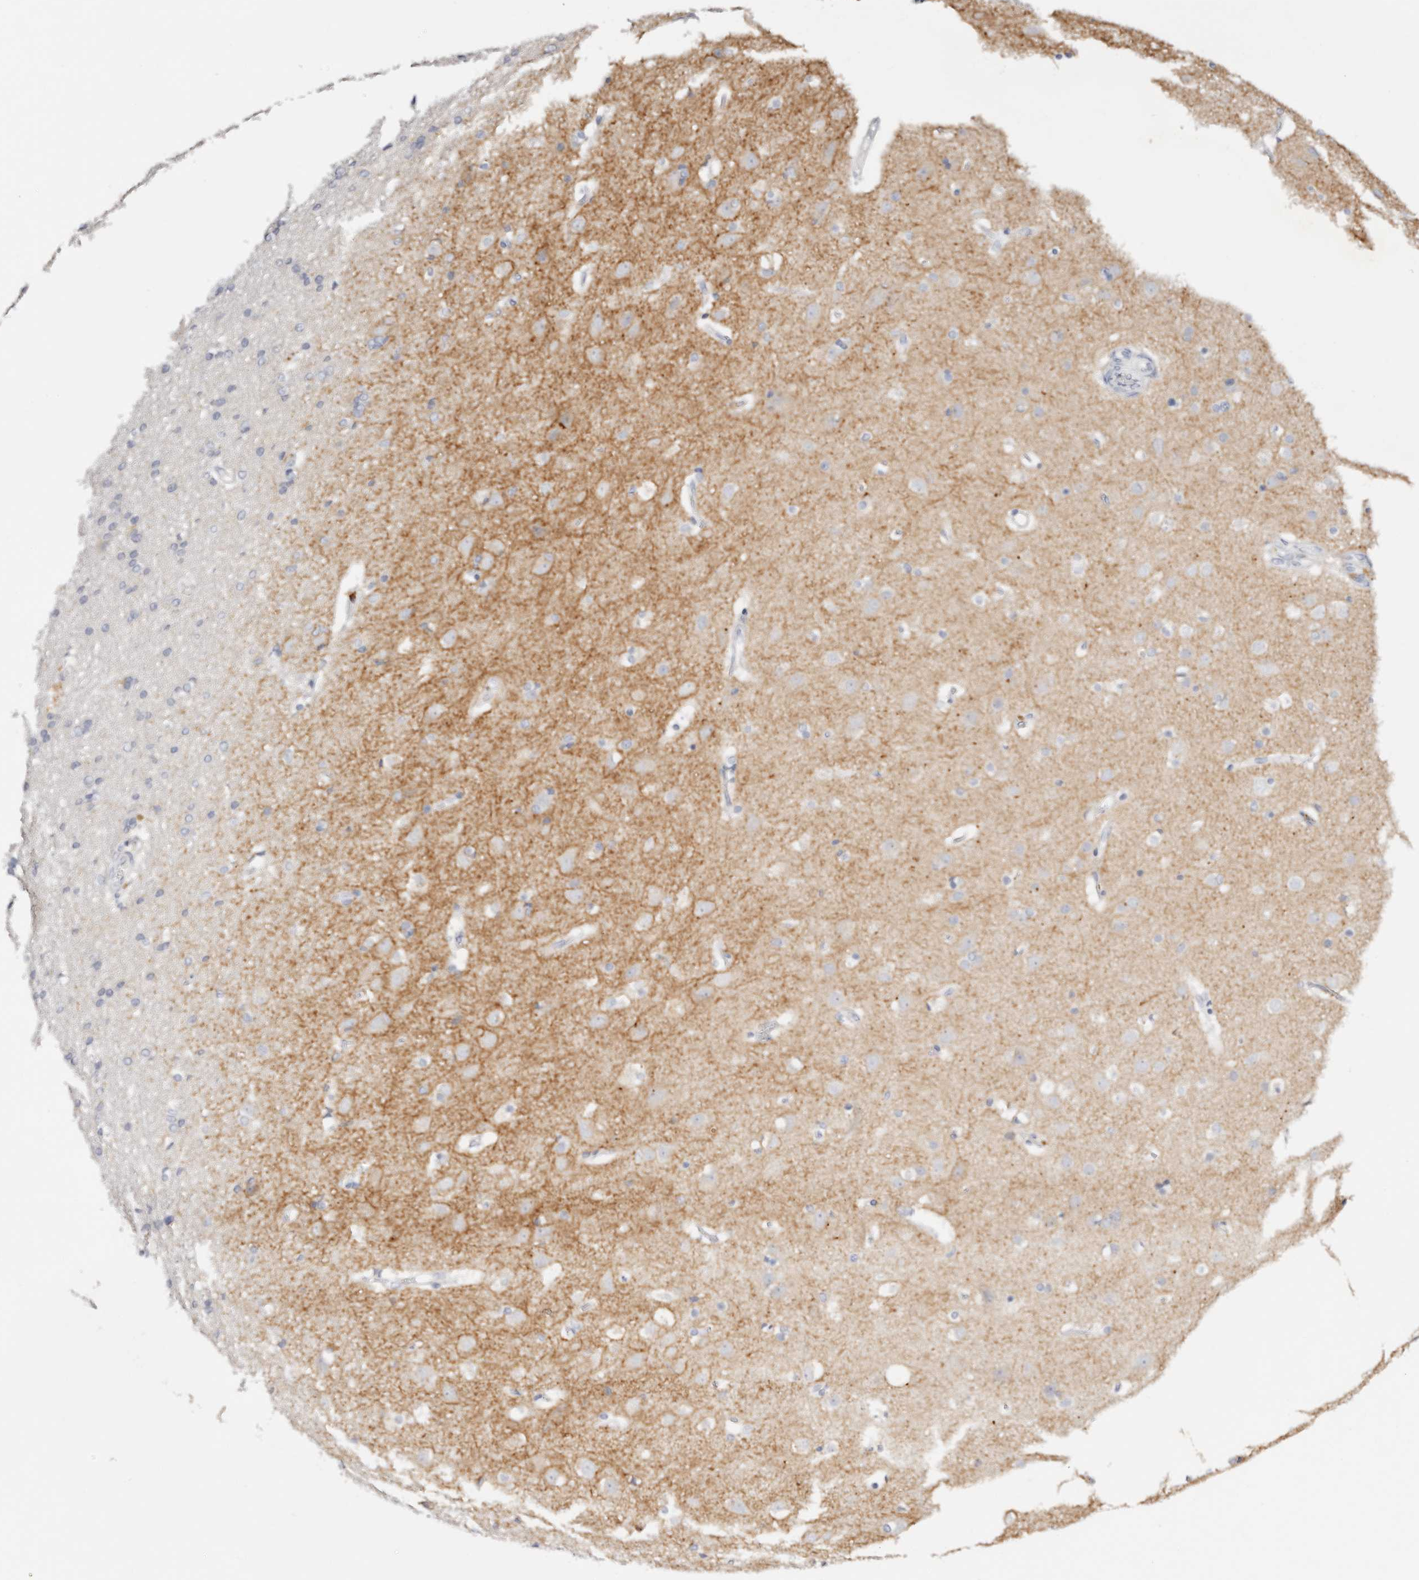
{"staining": {"intensity": "negative", "quantity": "none", "location": "none"}, "tissue": "cerebral cortex", "cell_type": "Endothelial cells", "image_type": "normal", "snomed": [{"axis": "morphology", "description": "Normal tissue, NOS"}, {"axis": "topography", "description": "Cerebral cortex"}], "caption": "Micrograph shows no protein staining in endothelial cells of benign cerebral cortex. (IHC, brightfield microscopy, high magnification).", "gene": "DNASE1", "patient": {"sex": "male", "age": 54}}